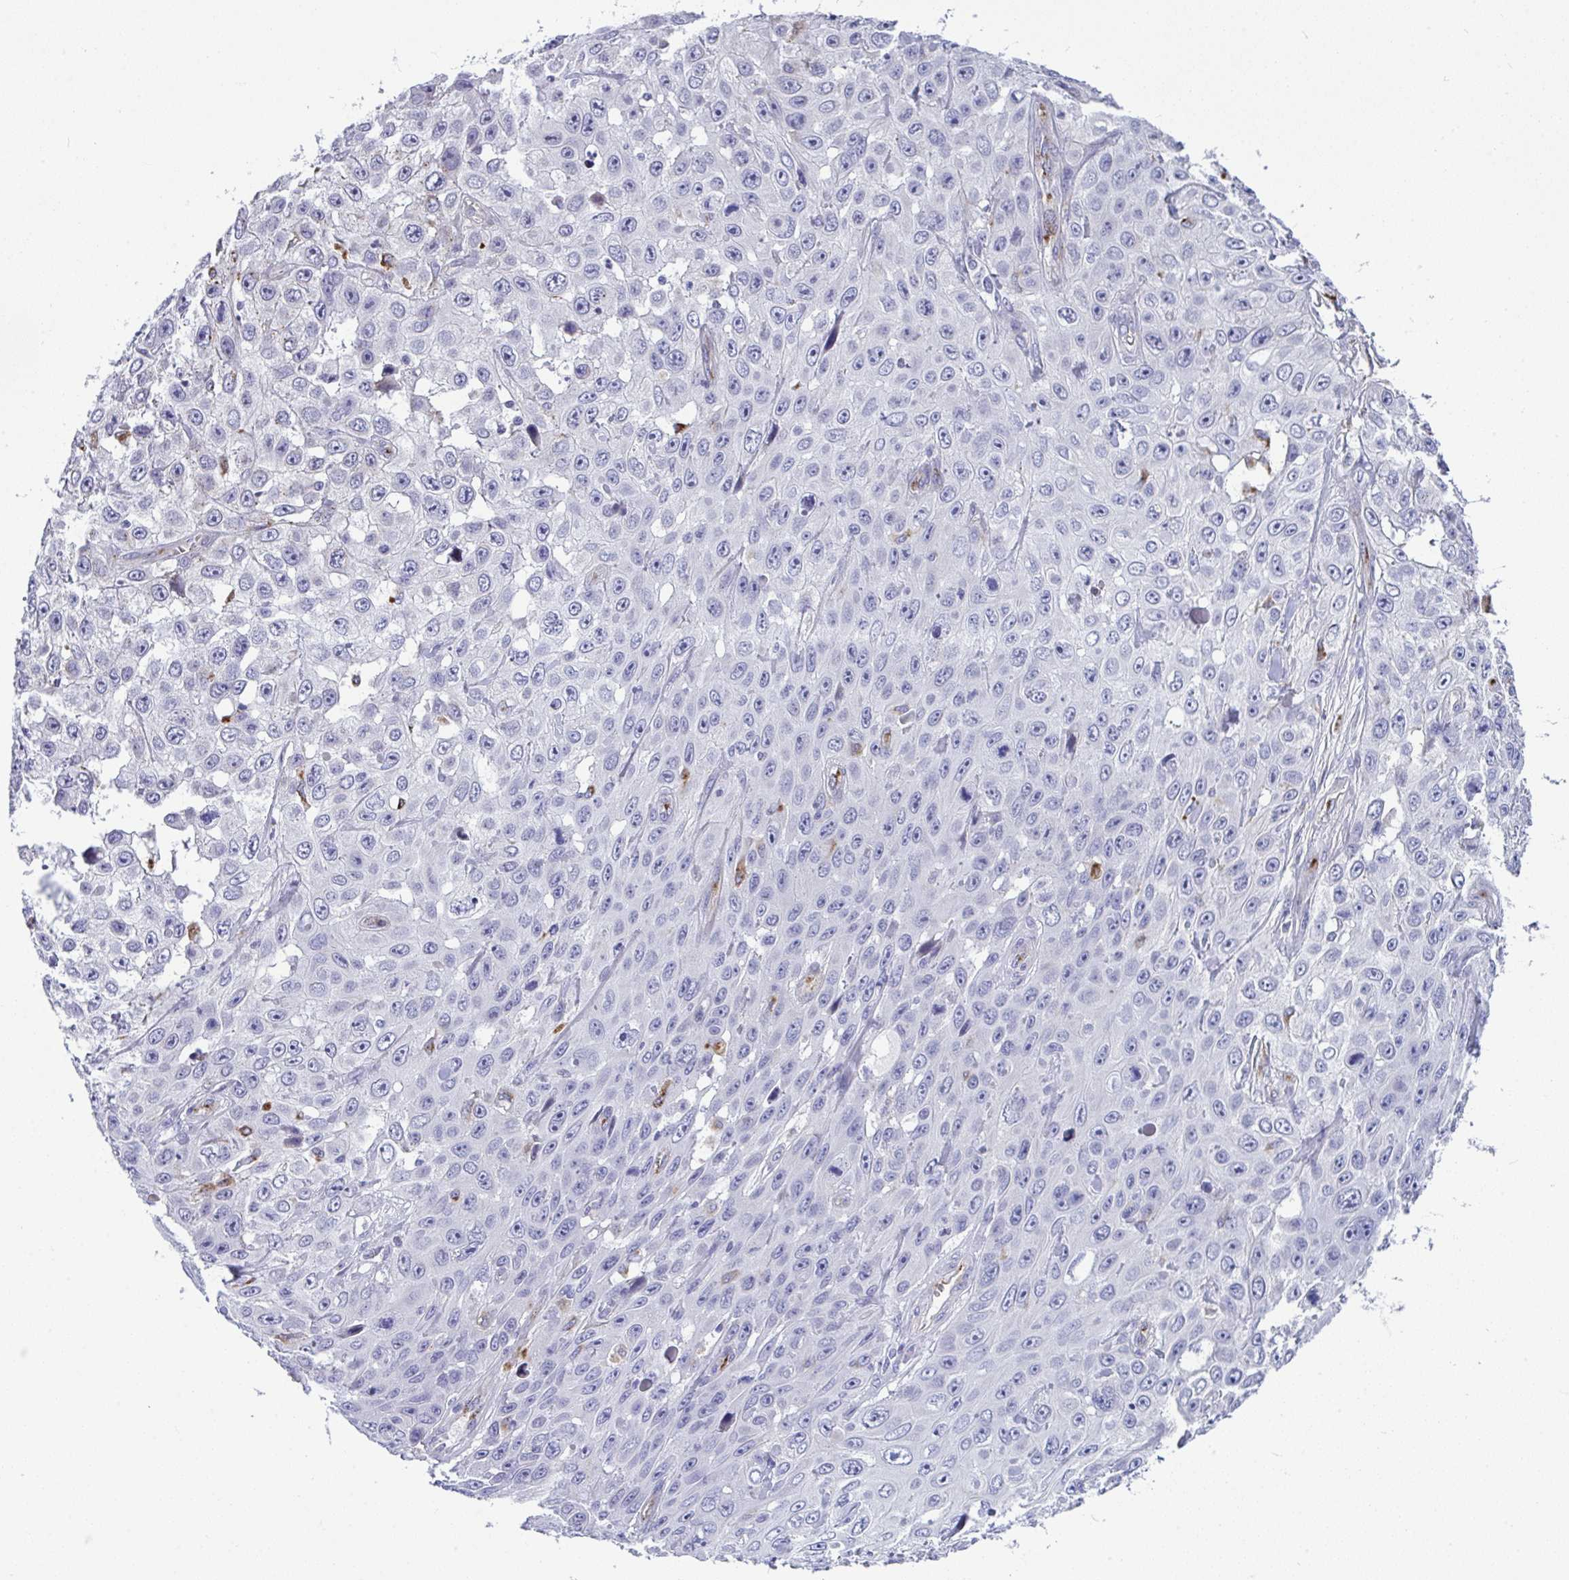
{"staining": {"intensity": "negative", "quantity": "none", "location": "none"}, "tissue": "skin cancer", "cell_type": "Tumor cells", "image_type": "cancer", "snomed": [{"axis": "morphology", "description": "Squamous cell carcinoma, NOS"}, {"axis": "topography", "description": "Skin"}], "caption": "Immunohistochemistry photomicrograph of skin cancer stained for a protein (brown), which displays no expression in tumor cells.", "gene": "TOR1AIP2", "patient": {"sex": "male", "age": 82}}